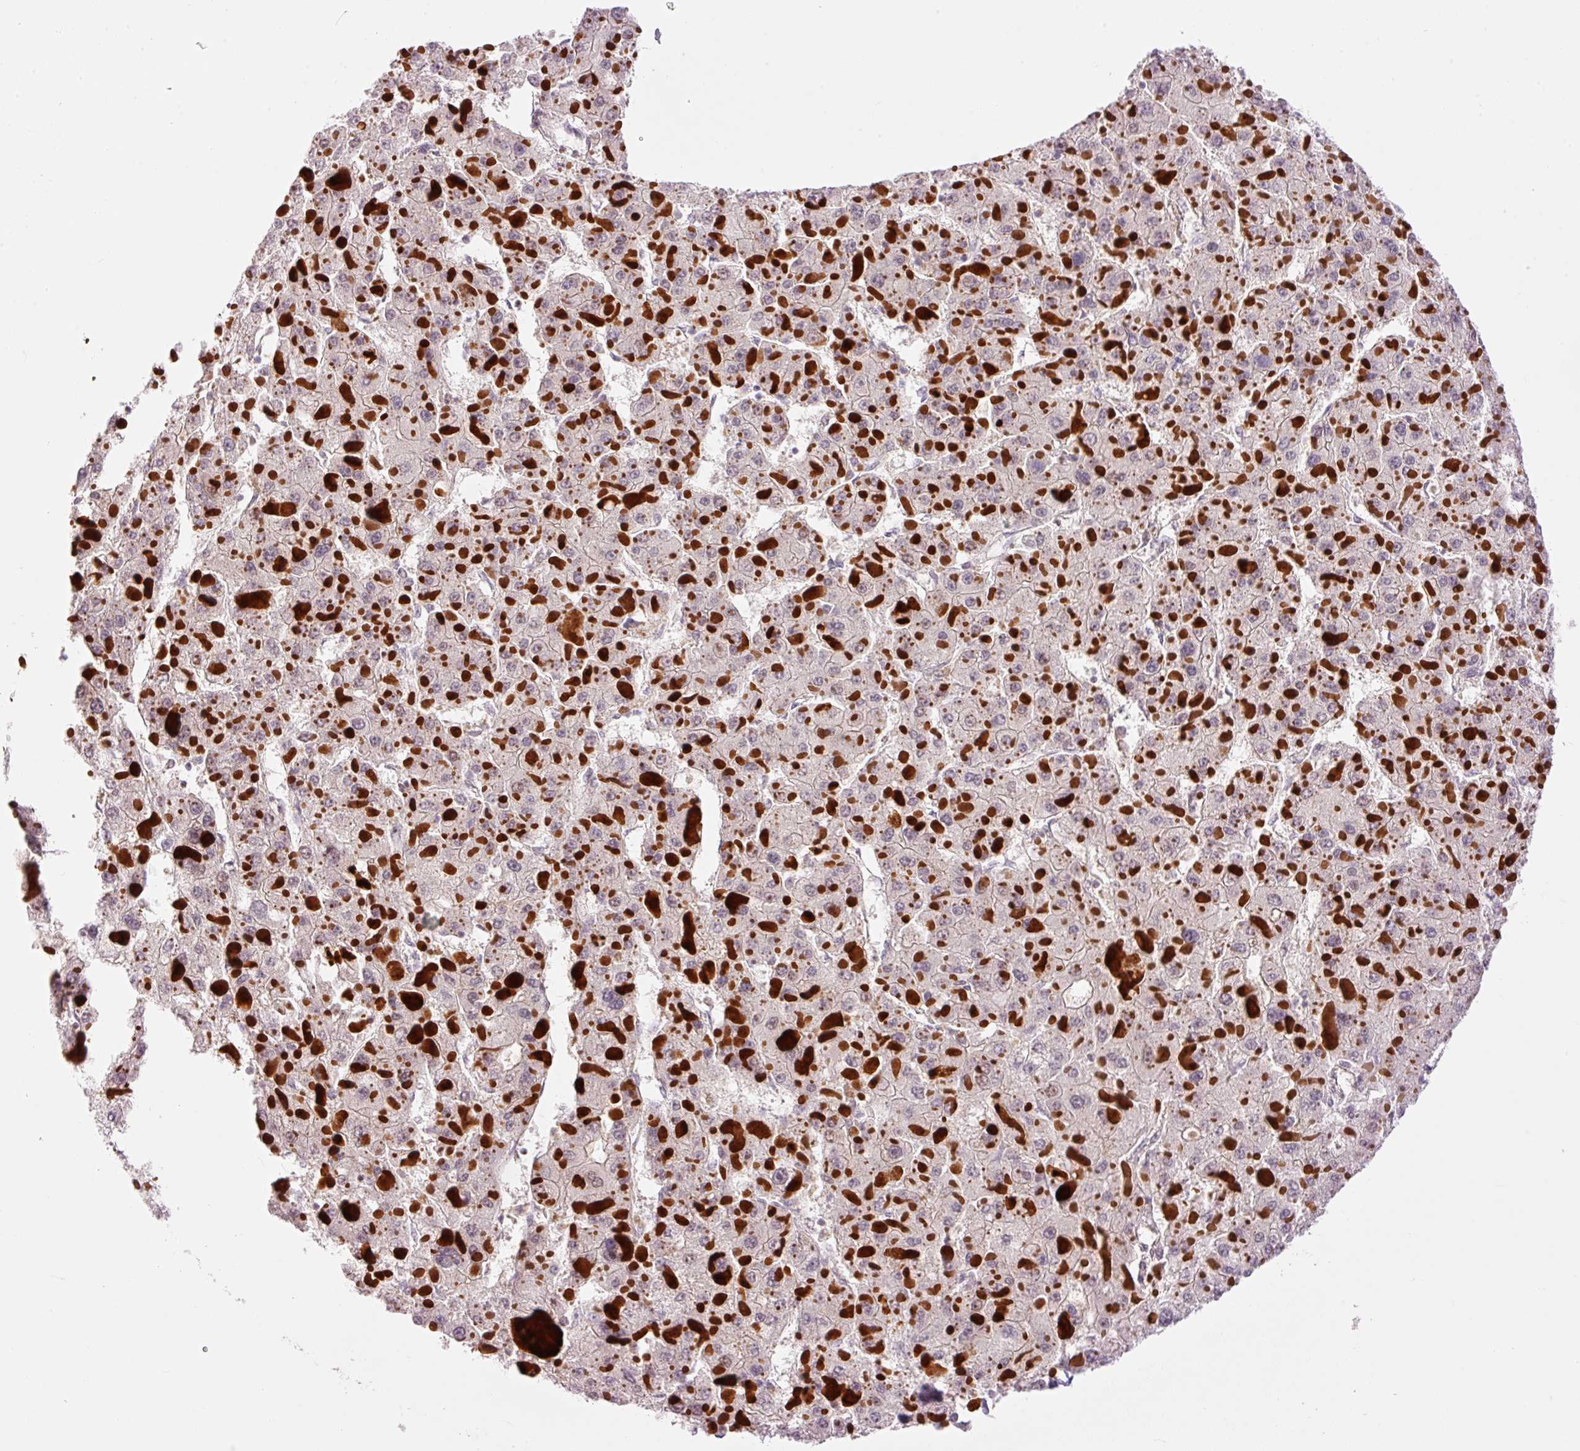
{"staining": {"intensity": "negative", "quantity": "none", "location": "none"}, "tissue": "liver cancer", "cell_type": "Tumor cells", "image_type": "cancer", "snomed": [{"axis": "morphology", "description": "Carcinoma, Hepatocellular, NOS"}, {"axis": "topography", "description": "Liver"}], "caption": "An image of liver cancer (hepatocellular carcinoma) stained for a protein reveals no brown staining in tumor cells.", "gene": "HNF1A", "patient": {"sex": "female", "age": 73}}